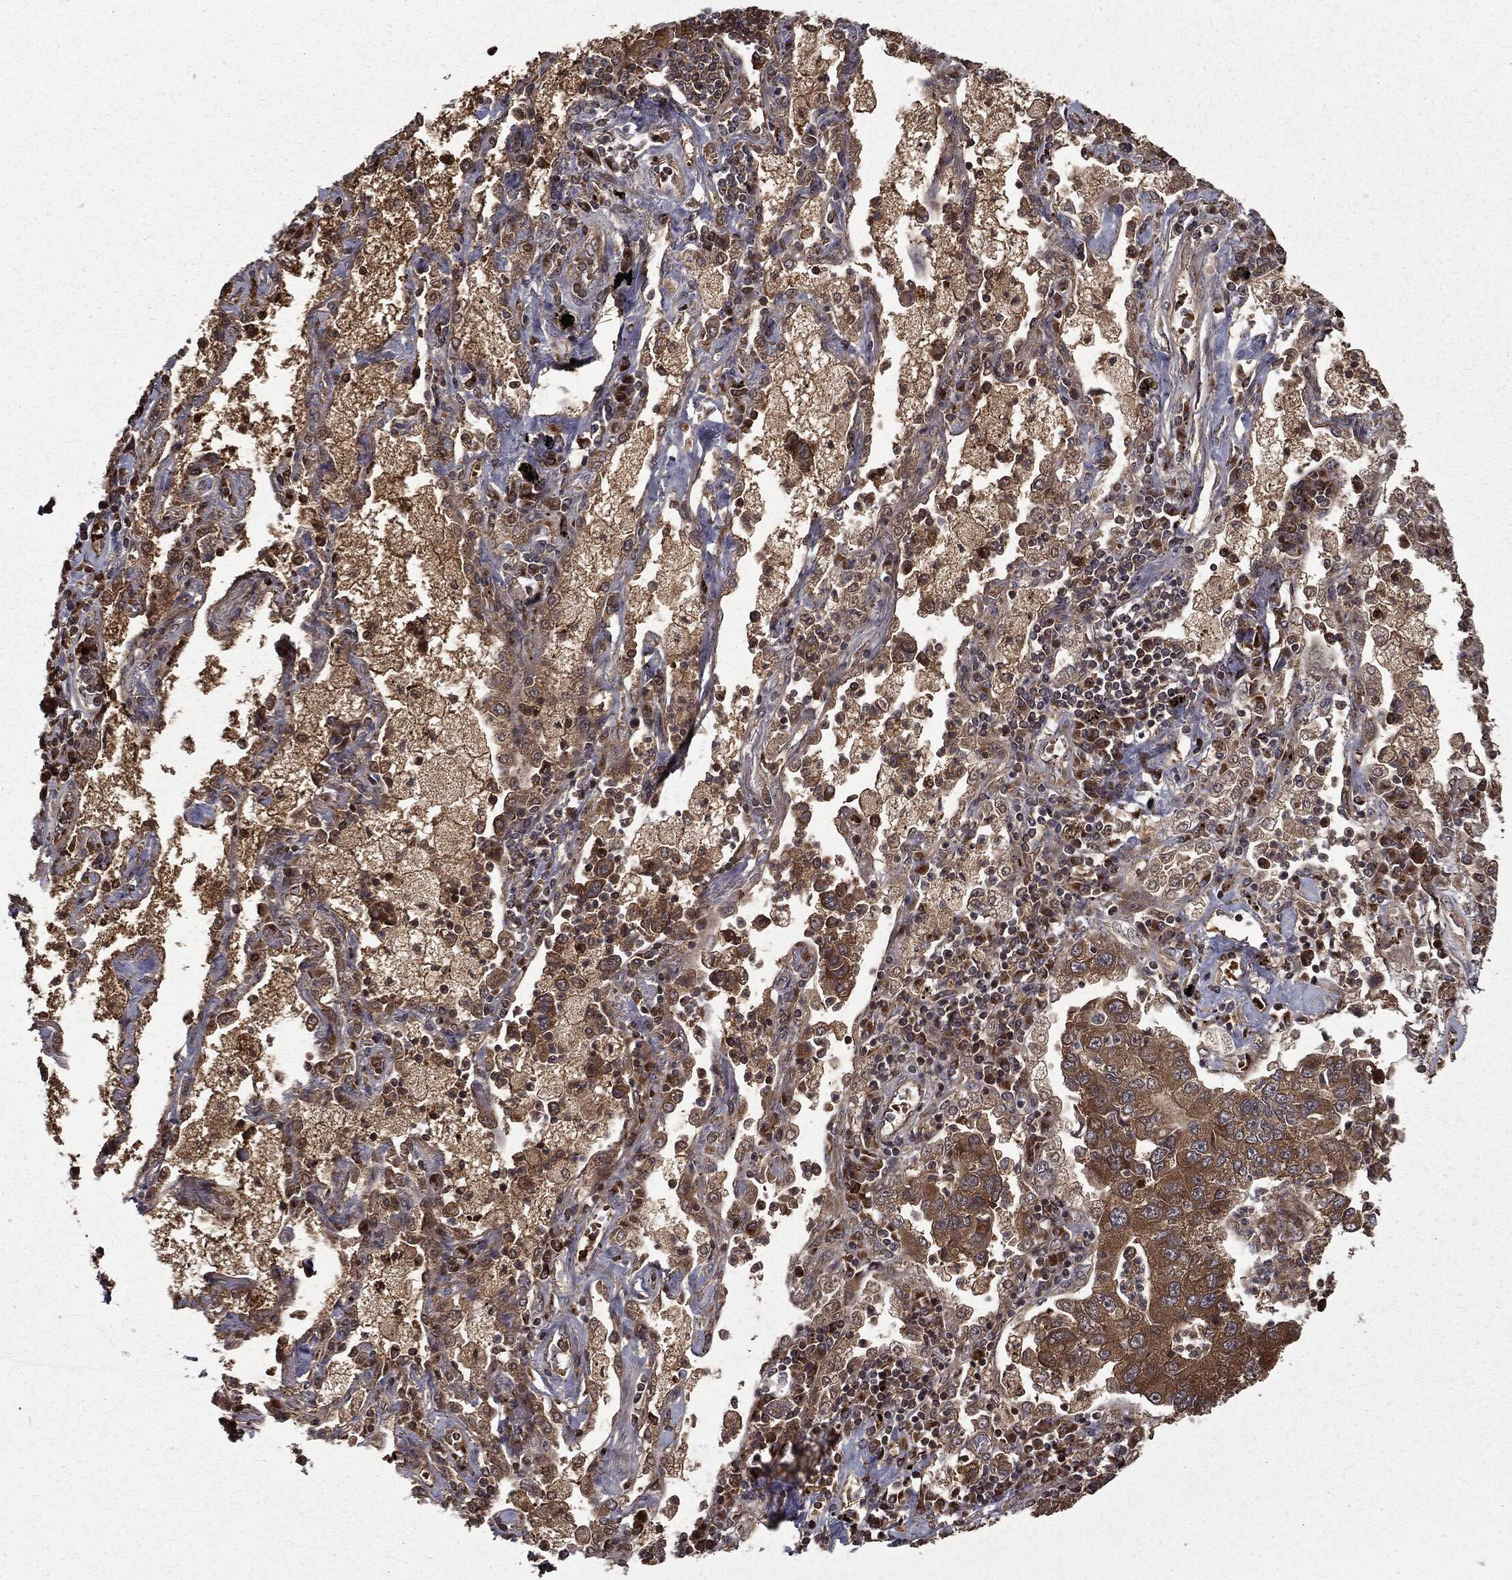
{"staining": {"intensity": "moderate", "quantity": ">75%", "location": "cytoplasmic/membranous"}, "tissue": "lung cancer", "cell_type": "Tumor cells", "image_type": "cancer", "snomed": [{"axis": "morphology", "description": "Adenocarcinoma, NOS"}, {"axis": "topography", "description": "Lung"}], "caption": "This photomicrograph reveals immunohistochemistry (IHC) staining of human lung cancer (adenocarcinoma), with medium moderate cytoplasmic/membranous positivity in approximately >75% of tumor cells.", "gene": "HTT", "patient": {"sex": "female", "age": 57}}